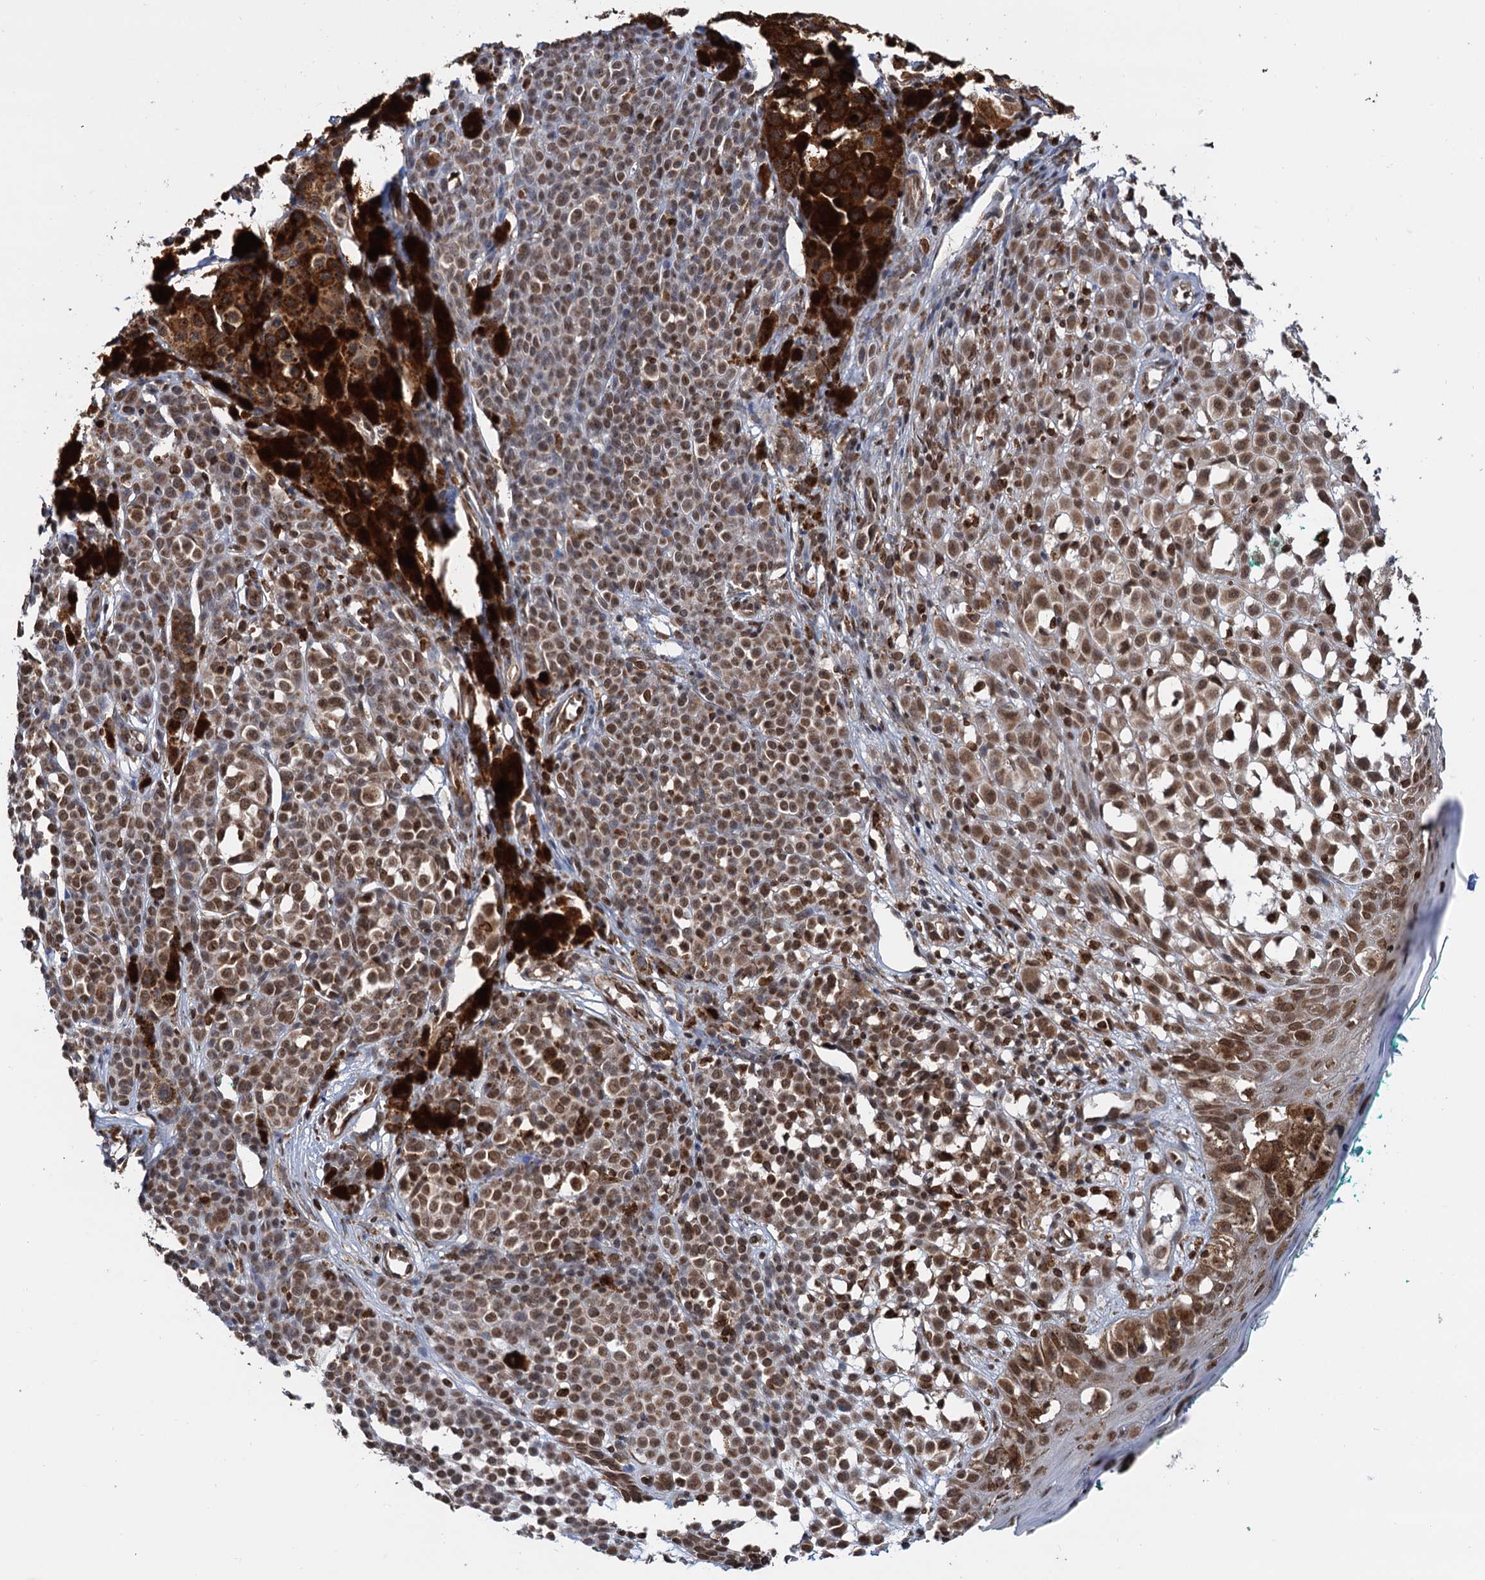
{"staining": {"intensity": "moderate", "quantity": ">75%", "location": "cytoplasmic/membranous,nuclear"}, "tissue": "melanoma", "cell_type": "Tumor cells", "image_type": "cancer", "snomed": [{"axis": "morphology", "description": "Malignant melanoma, NOS"}, {"axis": "topography", "description": "Skin of leg"}], "caption": "An image of melanoma stained for a protein demonstrates moderate cytoplasmic/membranous and nuclear brown staining in tumor cells.", "gene": "ZC3H13", "patient": {"sex": "female", "age": 72}}